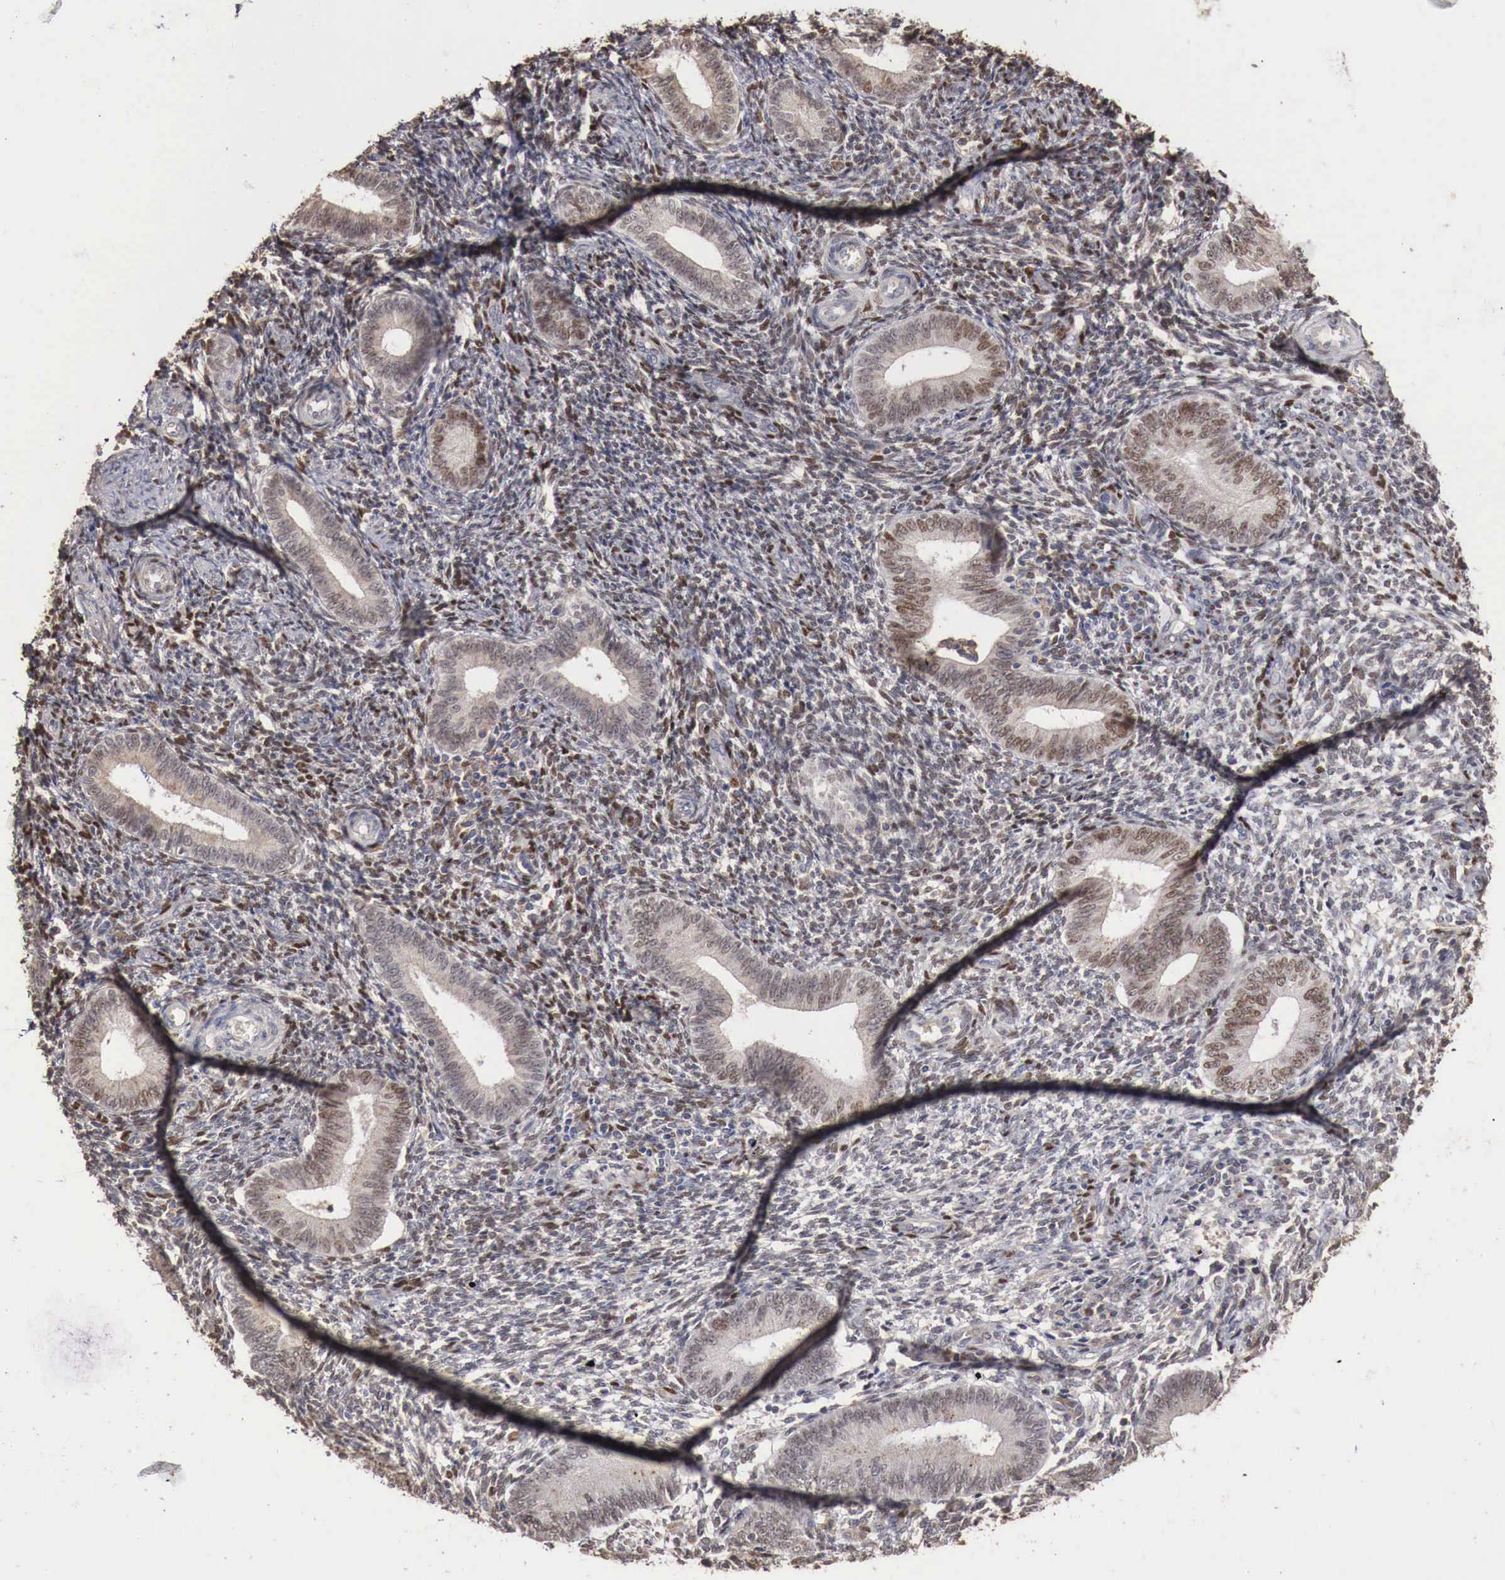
{"staining": {"intensity": "moderate", "quantity": "<25%", "location": "nuclear"}, "tissue": "endometrium", "cell_type": "Cells in endometrial stroma", "image_type": "normal", "snomed": [{"axis": "morphology", "description": "Normal tissue, NOS"}, {"axis": "topography", "description": "Endometrium"}], "caption": "Immunohistochemical staining of benign human endometrium displays <25% levels of moderate nuclear protein staining in approximately <25% of cells in endometrial stroma.", "gene": "KHDRBS2", "patient": {"sex": "female", "age": 35}}